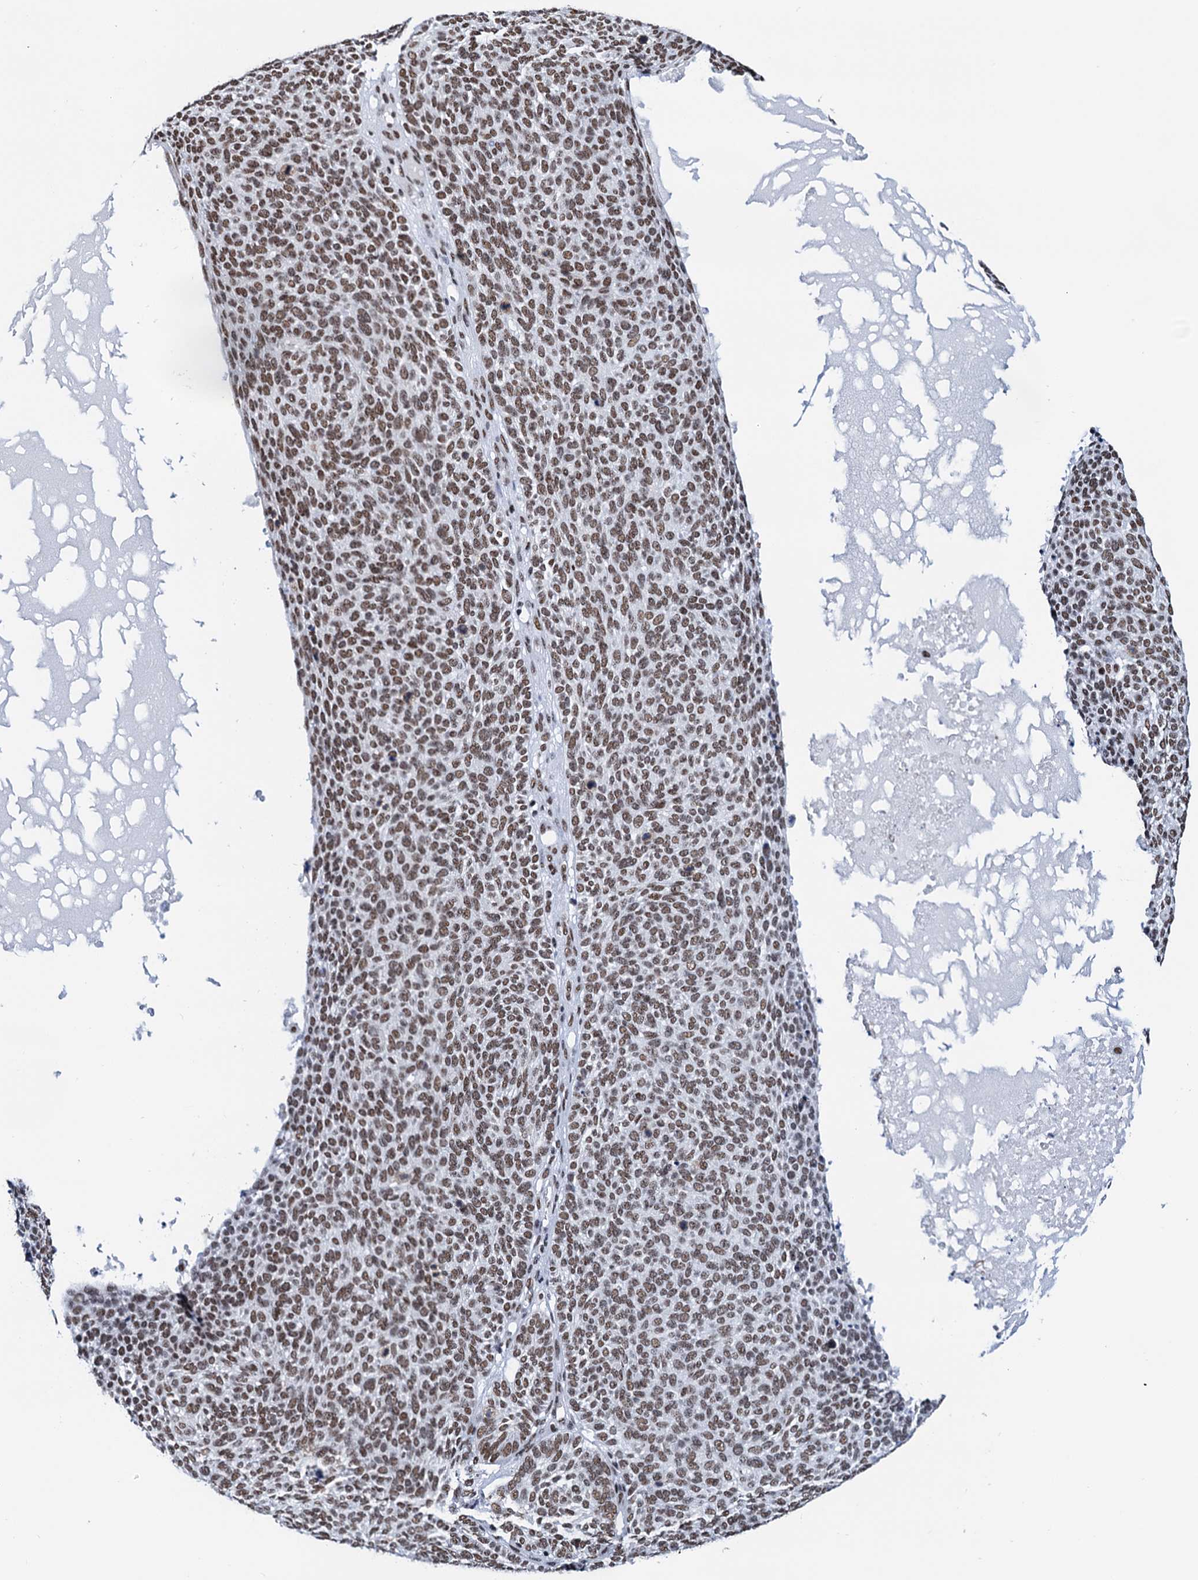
{"staining": {"intensity": "moderate", "quantity": ">75%", "location": "nuclear"}, "tissue": "skin cancer", "cell_type": "Tumor cells", "image_type": "cancer", "snomed": [{"axis": "morphology", "description": "Squamous cell carcinoma, NOS"}, {"axis": "topography", "description": "Skin"}], "caption": "Squamous cell carcinoma (skin) tissue demonstrates moderate nuclear expression in approximately >75% of tumor cells, visualized by immunohistochemistry.", "gene": "SLTM", "patient": {"sex": "female", "age": 90}}